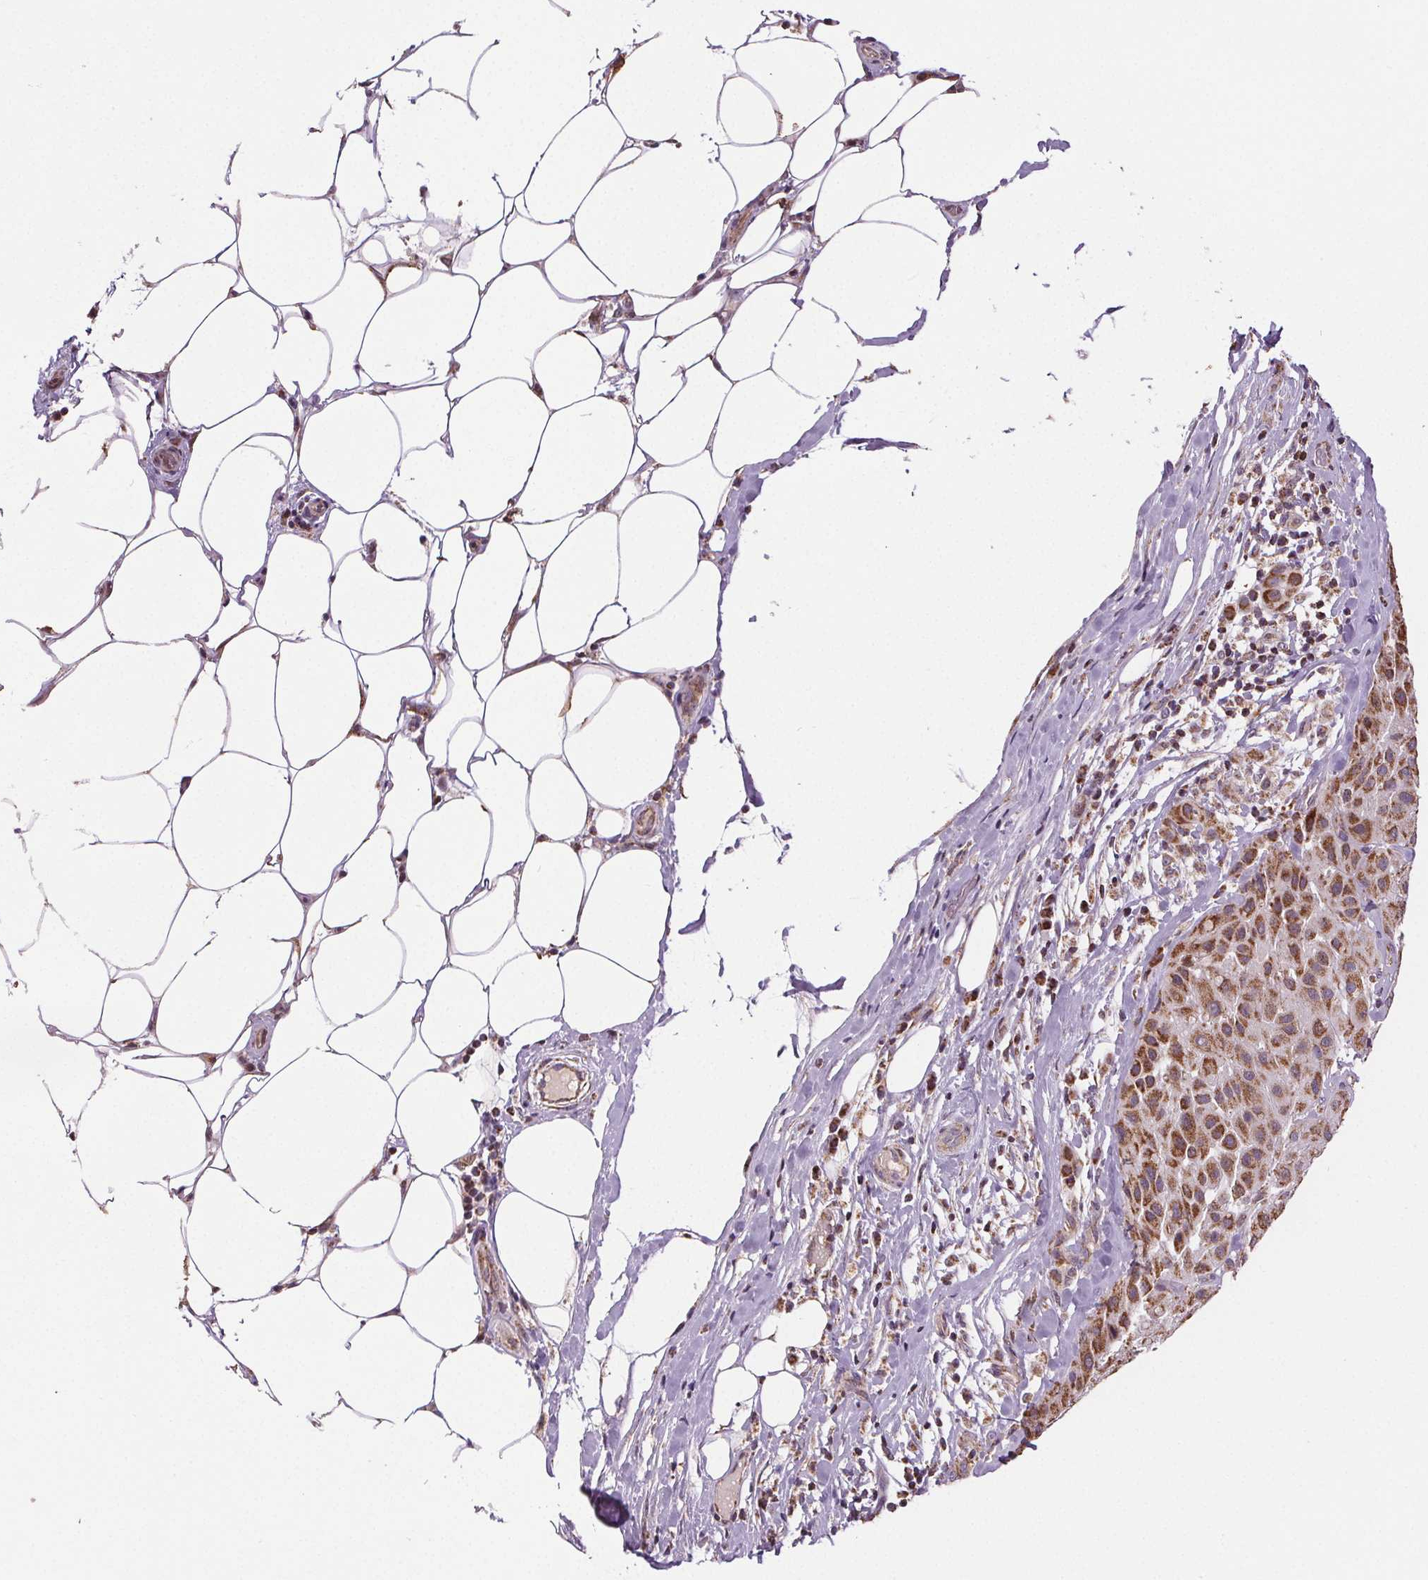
{"staining": {"intensity": "strong", "quantity": ">75%", "location": "cytoplasmic/membranous"}, "tissue": "melanoma", "cell_type": "Tumor cells", "image_type": "cancer", "snomed": [{"axis": "morphology", "description": "Malignant melanoma, Metastatic site"}, {"axis": "topography", "description": "Smooth muscle"}], "caption": "Immunohistochemistry (IHC) staining of malignant melanoma (metastatic site), which reveals high levels of strong cytoplasmic/membranous staining in approximately >75% of tumor cells indicating strong cytoplasmic/membranous protein staining. The staining was performed using DAB (3,3'-diaminobenzidine) (brown) for protein detection and nuclei were counterstained in hematoxylin (blue).", "gene": "SUCLA2", "patient": {"sex": "male", "age": 41}}